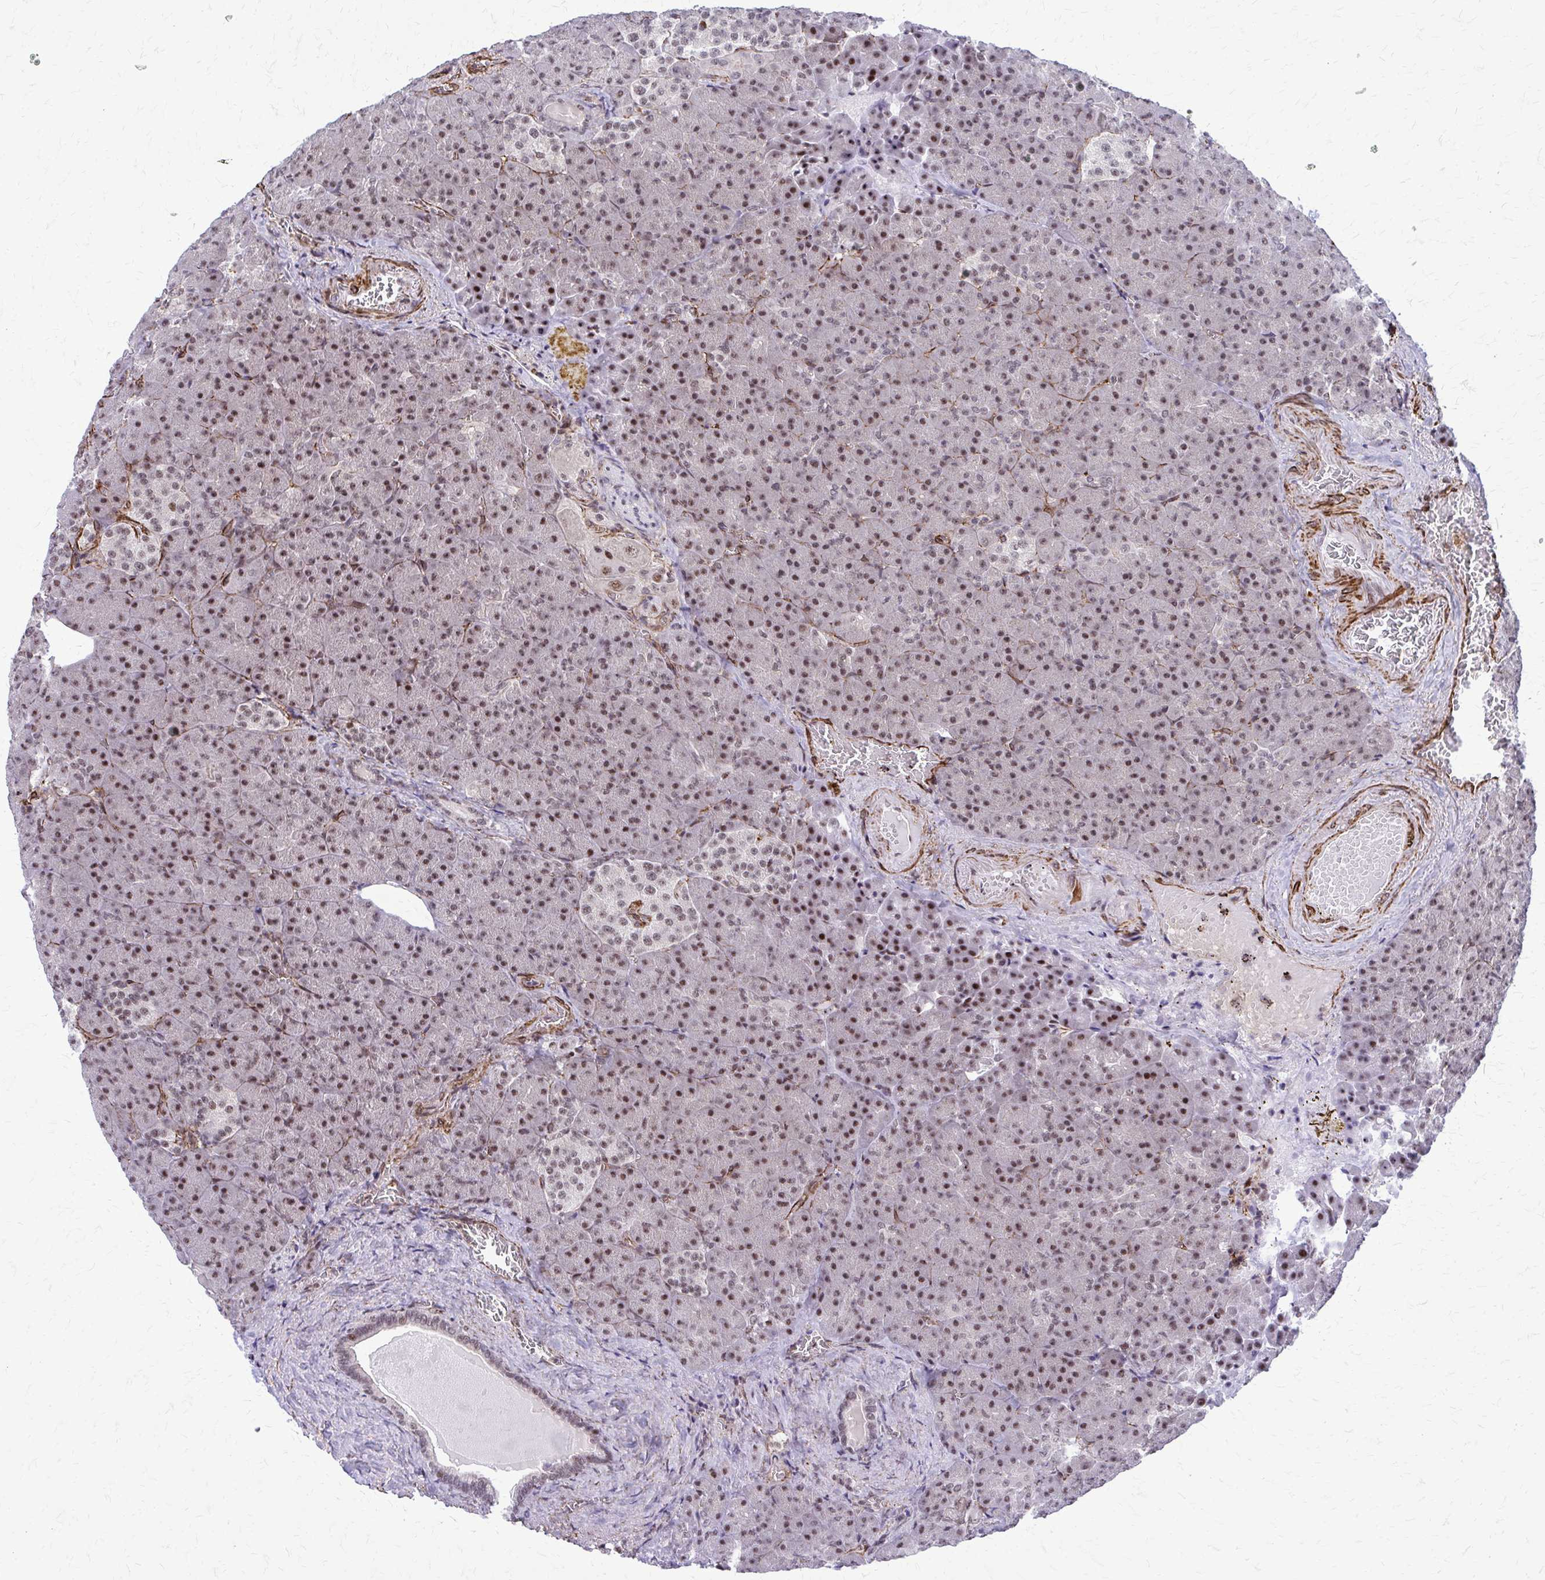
{"staining": {"intensity": "strong", "quantity": "25%-75%", "location": "nuclear"}, "tissue": "pancreas", "cell_type": "Exocrine glandular cells", "image_type": "normal", "snomed": [{"axis": "morphology", "description": "Normal tissue, NOS"}, {"axis": "topography", "description": "Pancreas"}], "caption": "IHC image of benign pancreas: pancreas stained using immunohistochemistry demonstrates high levels of strong protein expression localized specifically in the nuclear of exocrine glandular cells, appearing as a nuclear brown color.", "gene": "NRBF2", "patient": {"sex": "female", "age": 74}}